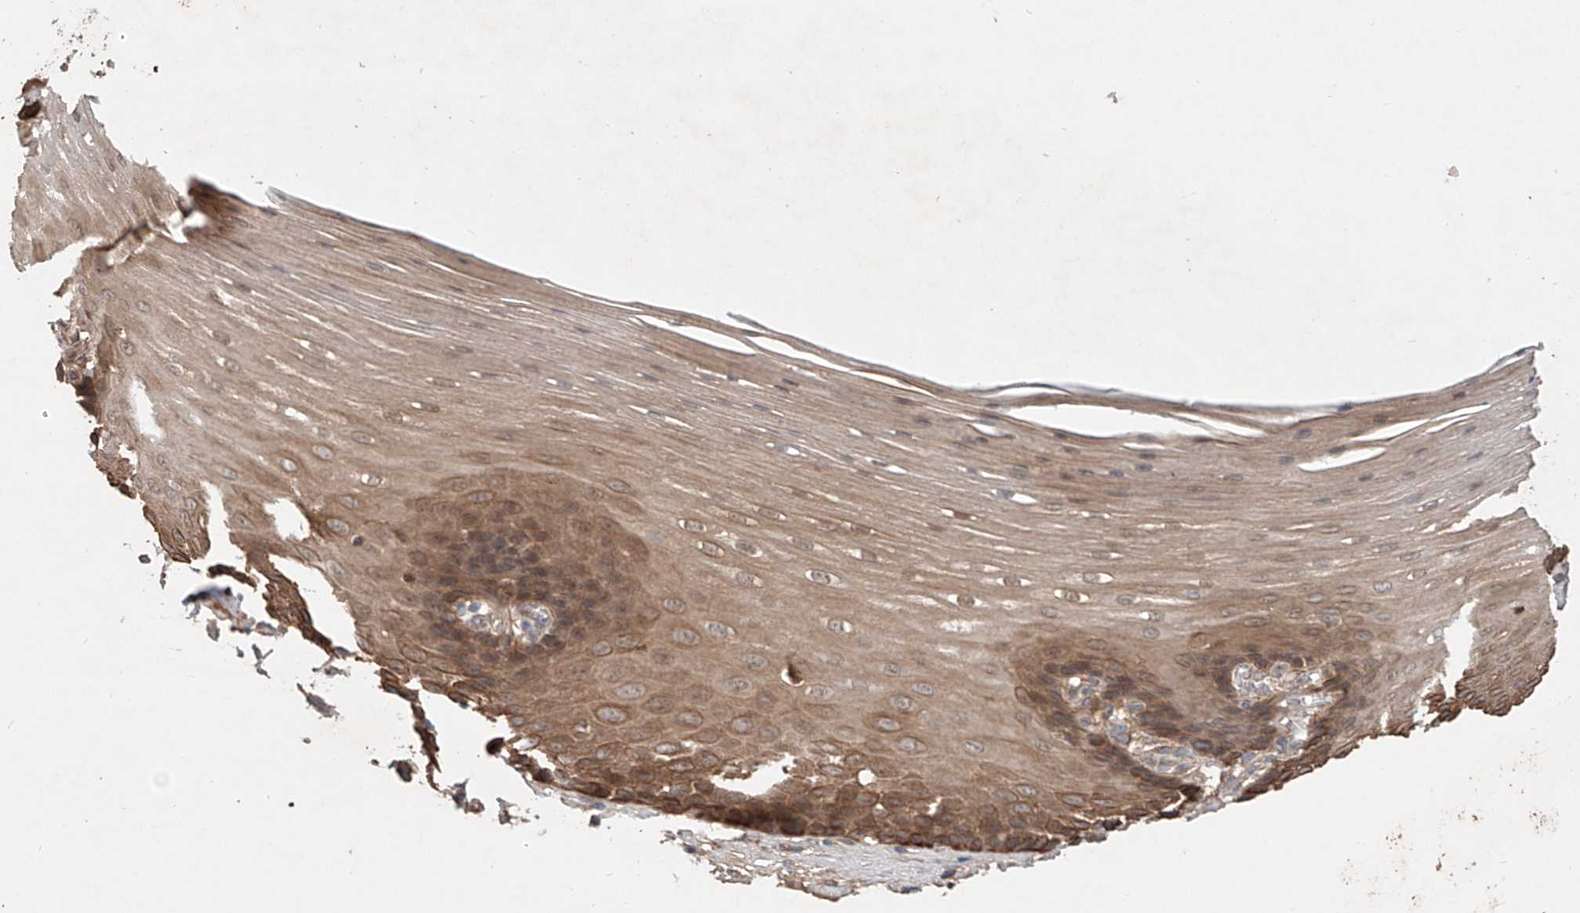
{"staining": {"intensity": "moderate", "quantity": ">75%", "location": "cytoplasmic/membranous,nuclear"}, "tissue": "esophagus", "cell_type": "Squamous epithelial cells", "image_type": "normal", "snomed": [{"axis": "morphology", "description": "Normal tissue, NOS"}, {"axis": "topography", "description": "Esophagus"}], "caption": "Approximately >75% of squamous epithelial cells in normal esophagus reveal moderate cytoplasmic/membranous,nuclear protein staining as visualized by brown immunohistochemical staining.", "gene": "IER5", "patient": {"sex": "male", "age": 62}}